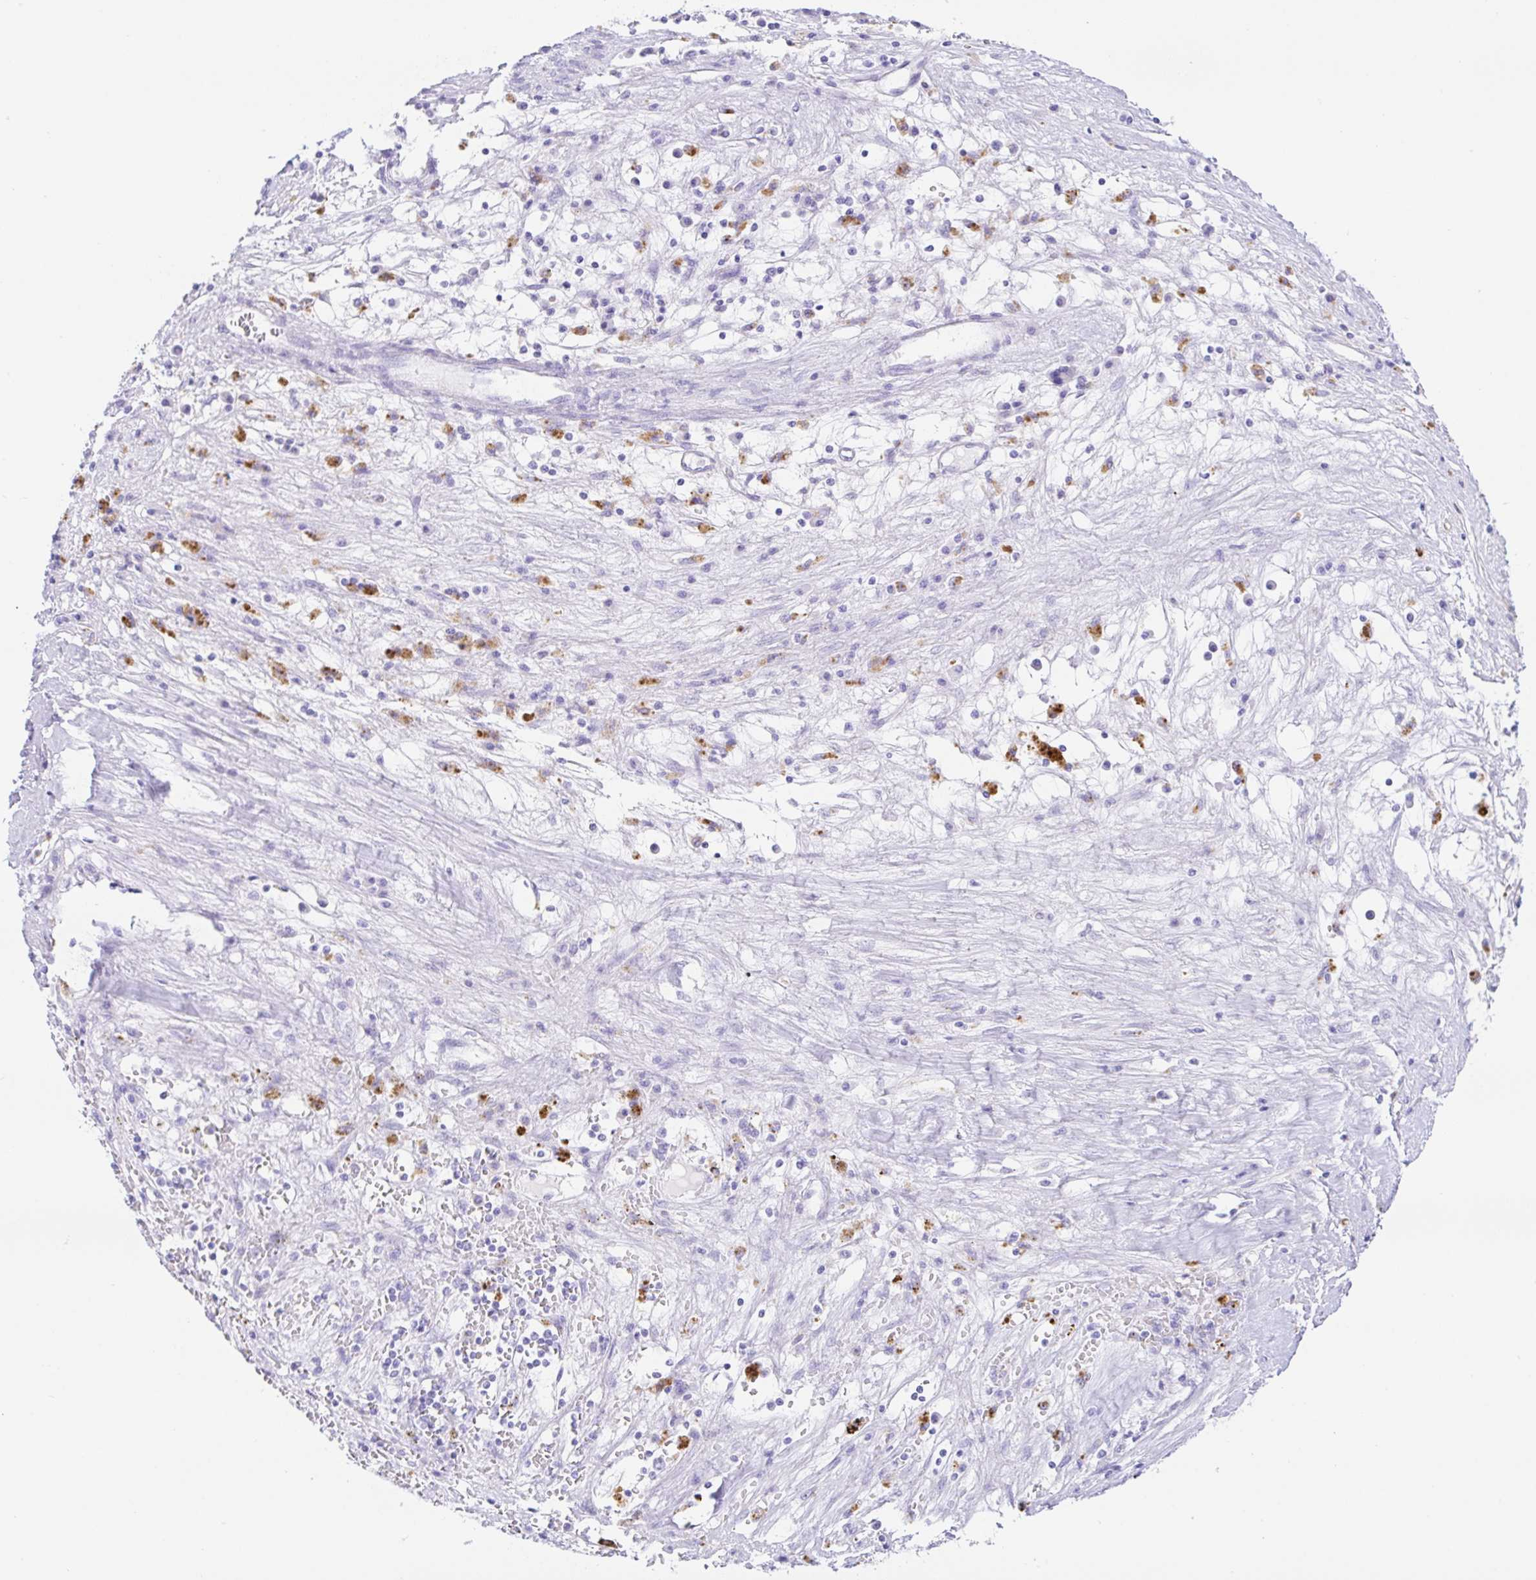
{"staining": {"intensity": "weak", "quantity": "25%-75%", "location": "cytoplasmic/membranous"}, "tissue": "liver cancer", "cell_type": "Tumor cells", "image_type": "cancer", "snomed": [{"axis": "morphology", "description": "Carcinoma, Hepatocellular, NOS"}, {"axis": "topography", "description": "Liver"}], "caption": "Liver cancer (hepatocellular carcinoma) tissue exhibits weak cytoplasmic/membranous positivity in about 25%-75% of tumor cells (DAB = brown stain, brightfield microscopy at high magnification).", "gene": "PAX8", "patient": {"sex": "female", "age": 77}}